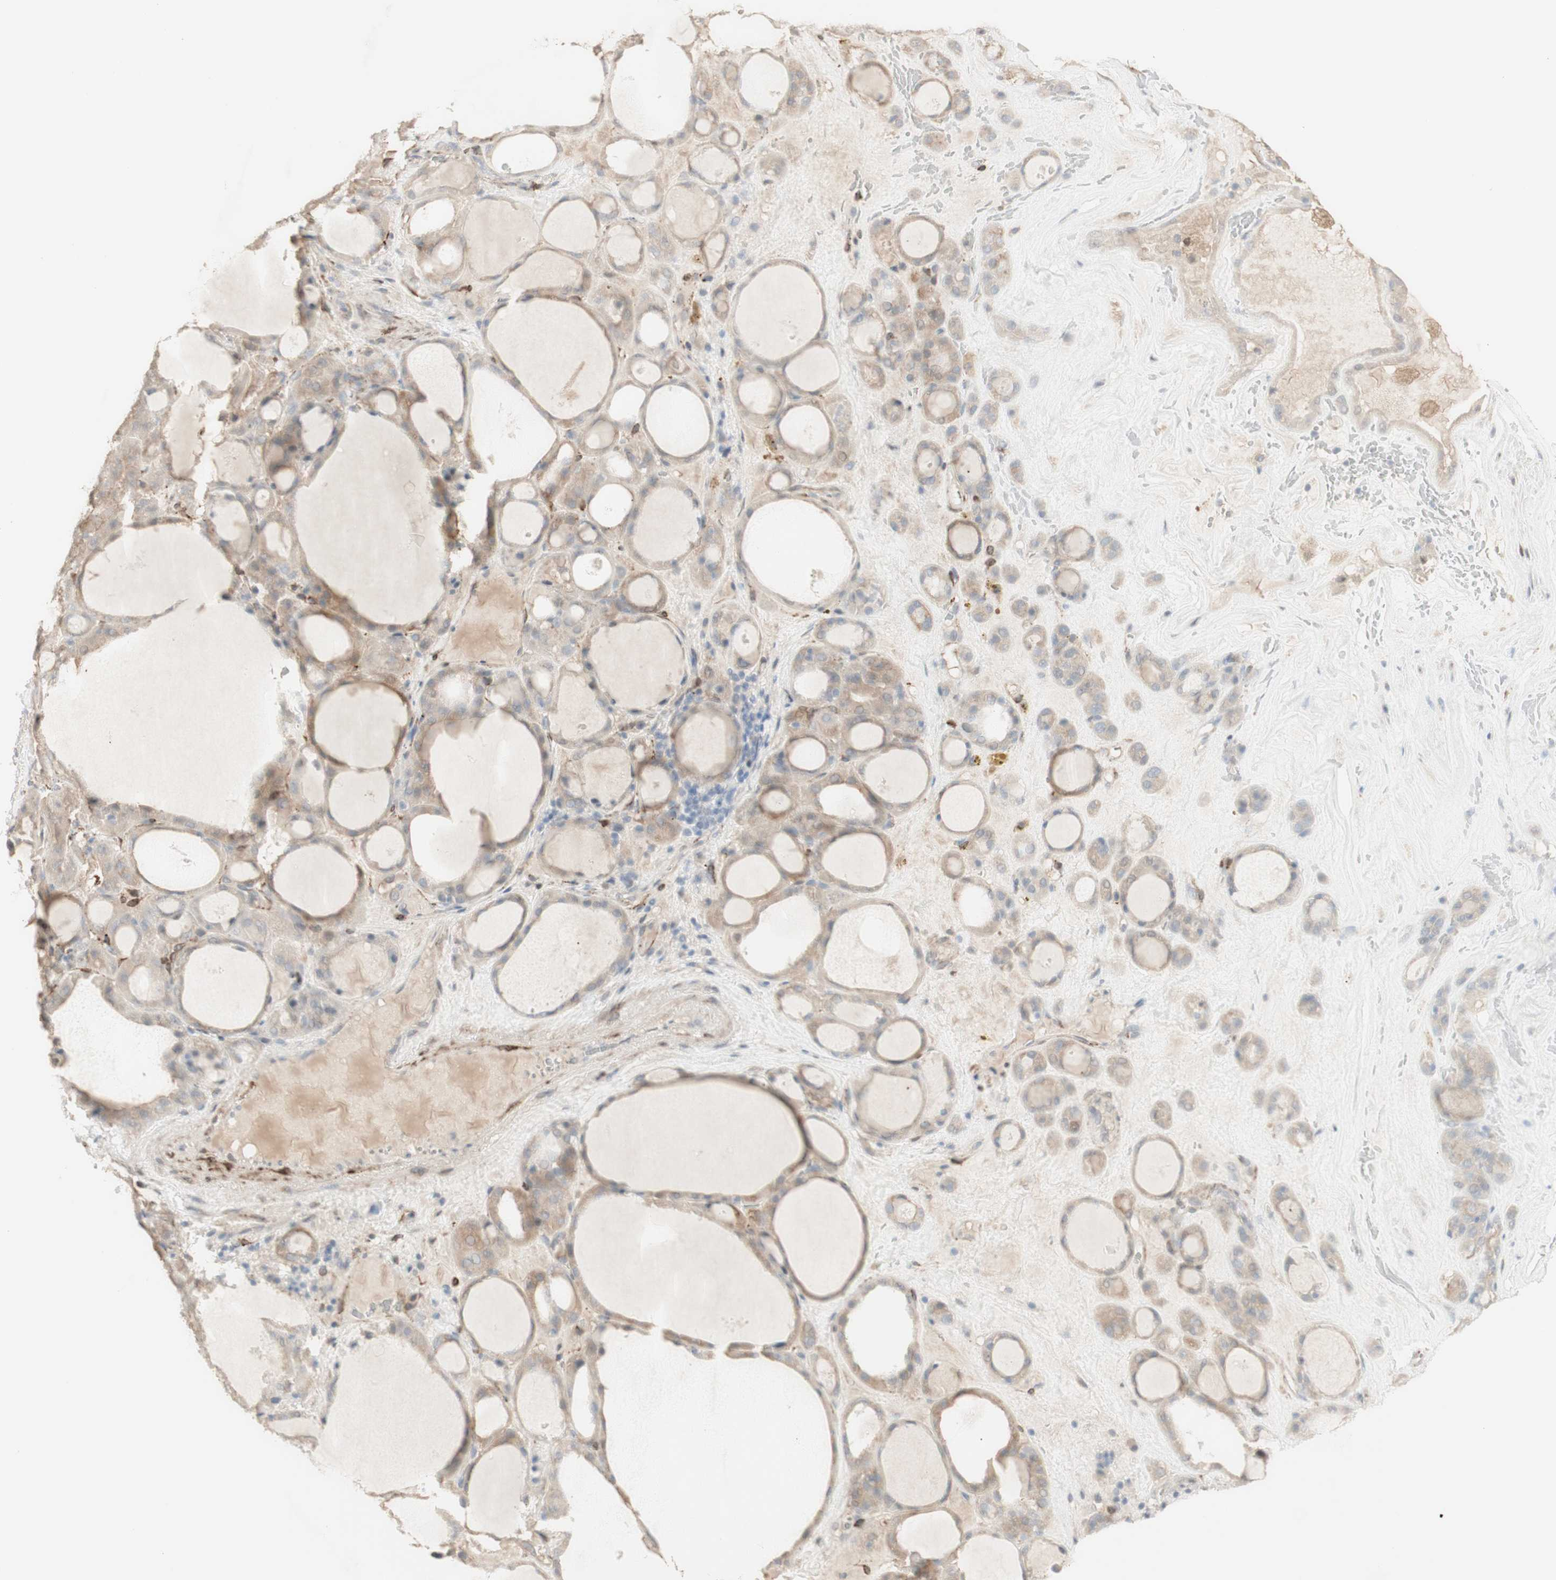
{"staining": {"intensity": "weak", "quantity": ">75%", "location": "cytoplasmic/membranous"}, "tissue": "thyroid gland", "cell_type": "Glandular cells", "image_type": "normal", "snomed": [{"axis": "morphology", "description": "Normal tissue, NOS"}, {"axis": "morphology", "description": "Carcinoma, NOS"}, {"axis": "topography", "description": "Thyroid gland"}], "caption": "Weak cytoplasmic/membranous positivity is present in about >75% of glandular cells in unremarkable thyroid gland.", "gene": "MUC3A", "patient": {"sex": "female", "age": 86}}